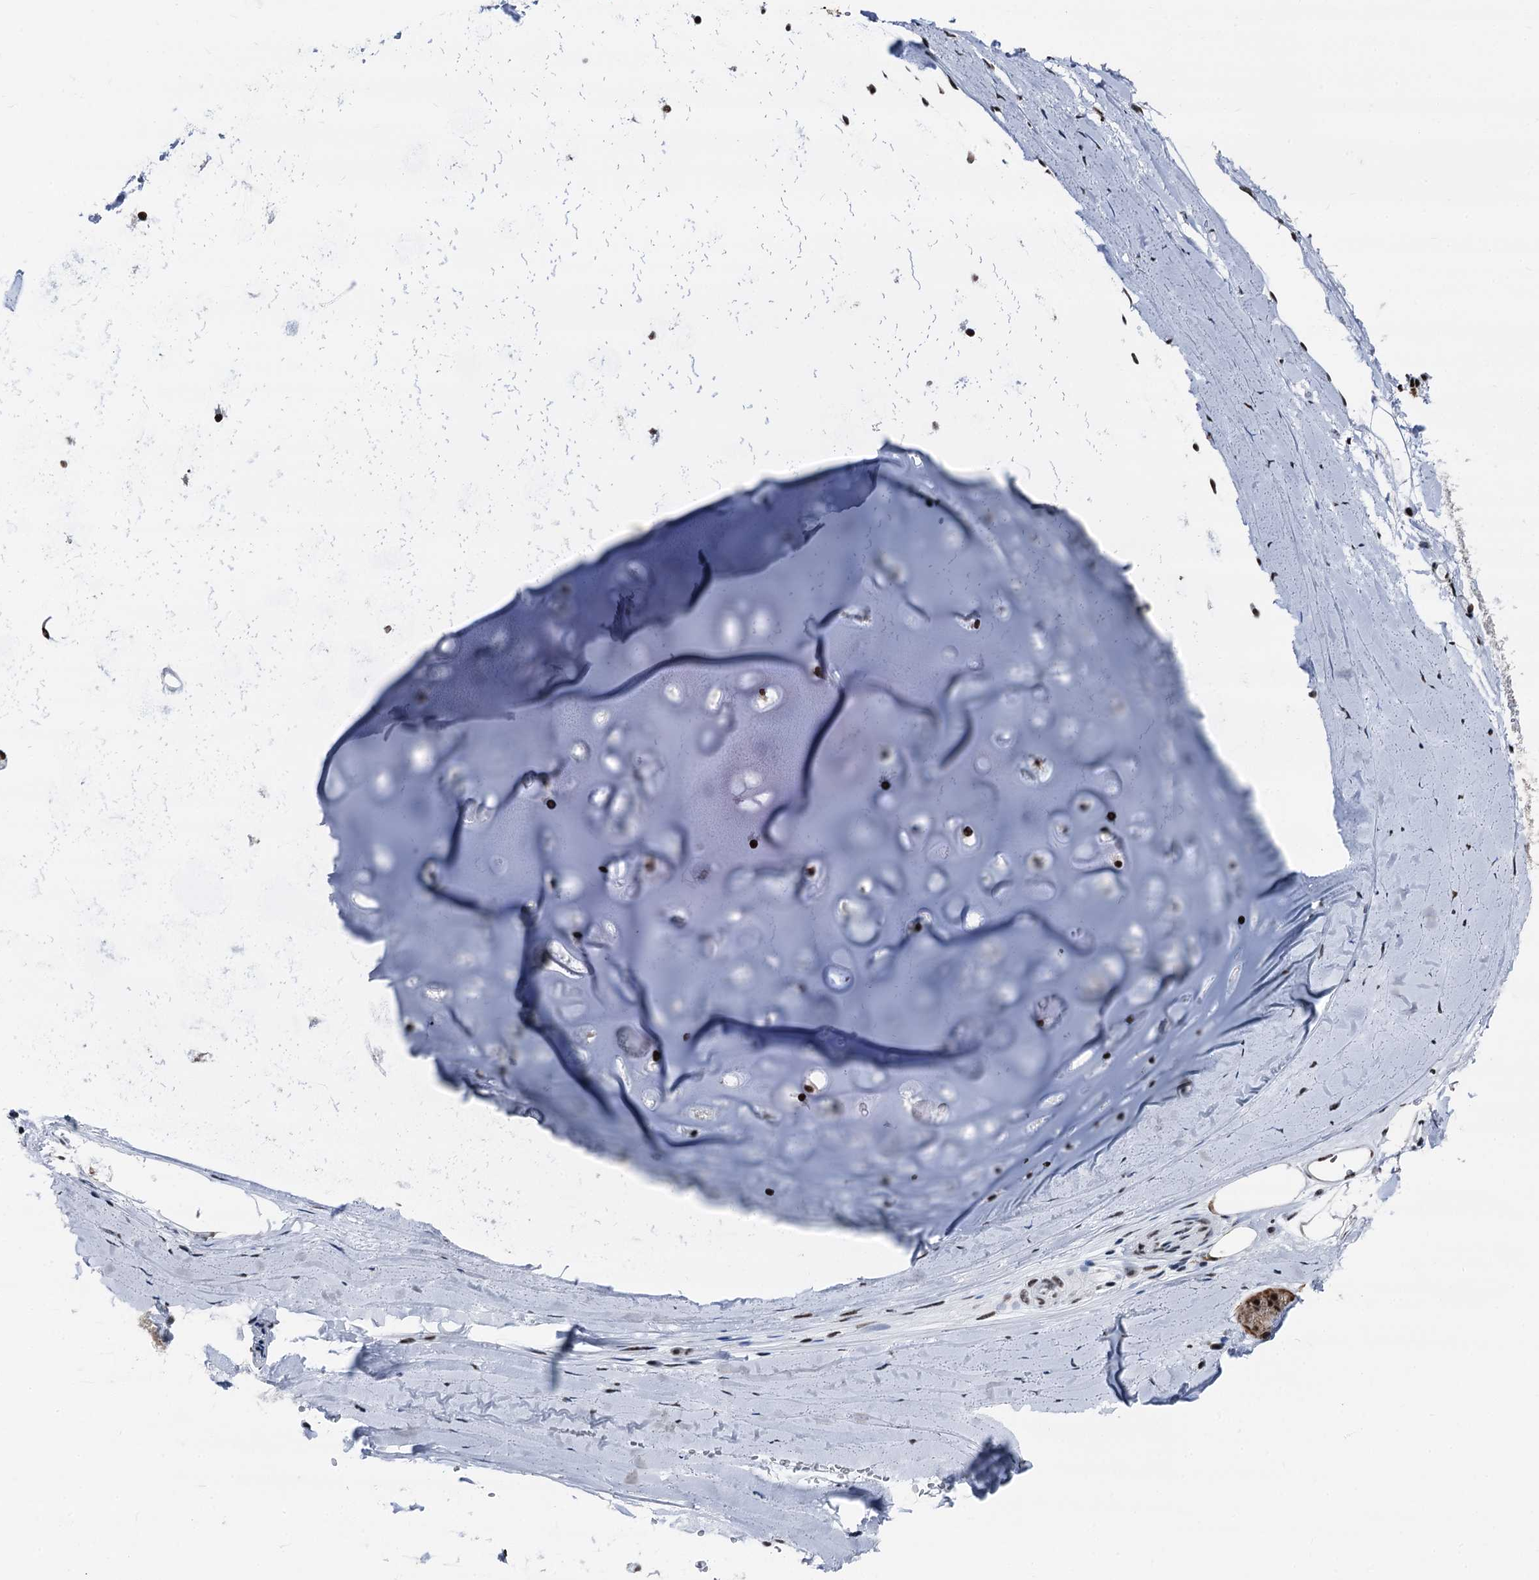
{"staining": {"intensity": "moderate", "quantity": ">75%", "location": "nuclear"}, "tissue": "adipose tissue", "cell_type": "Adipocytes", "image_type": "normal", "snomed": [{"axis": "morphology", "description": "Normal tissue, NOS"}, {"axis": "topography", "description": "Lymph node"}, {"axis": "topography", "description": "Bronchus"}], "caption": "IHC of benign adipose tissue displays medium levels of moderate nuclear staining in approximately >75% of adipocytes.", "gene": "DDX23", "patient": {"sex": "male", "age": 63}}